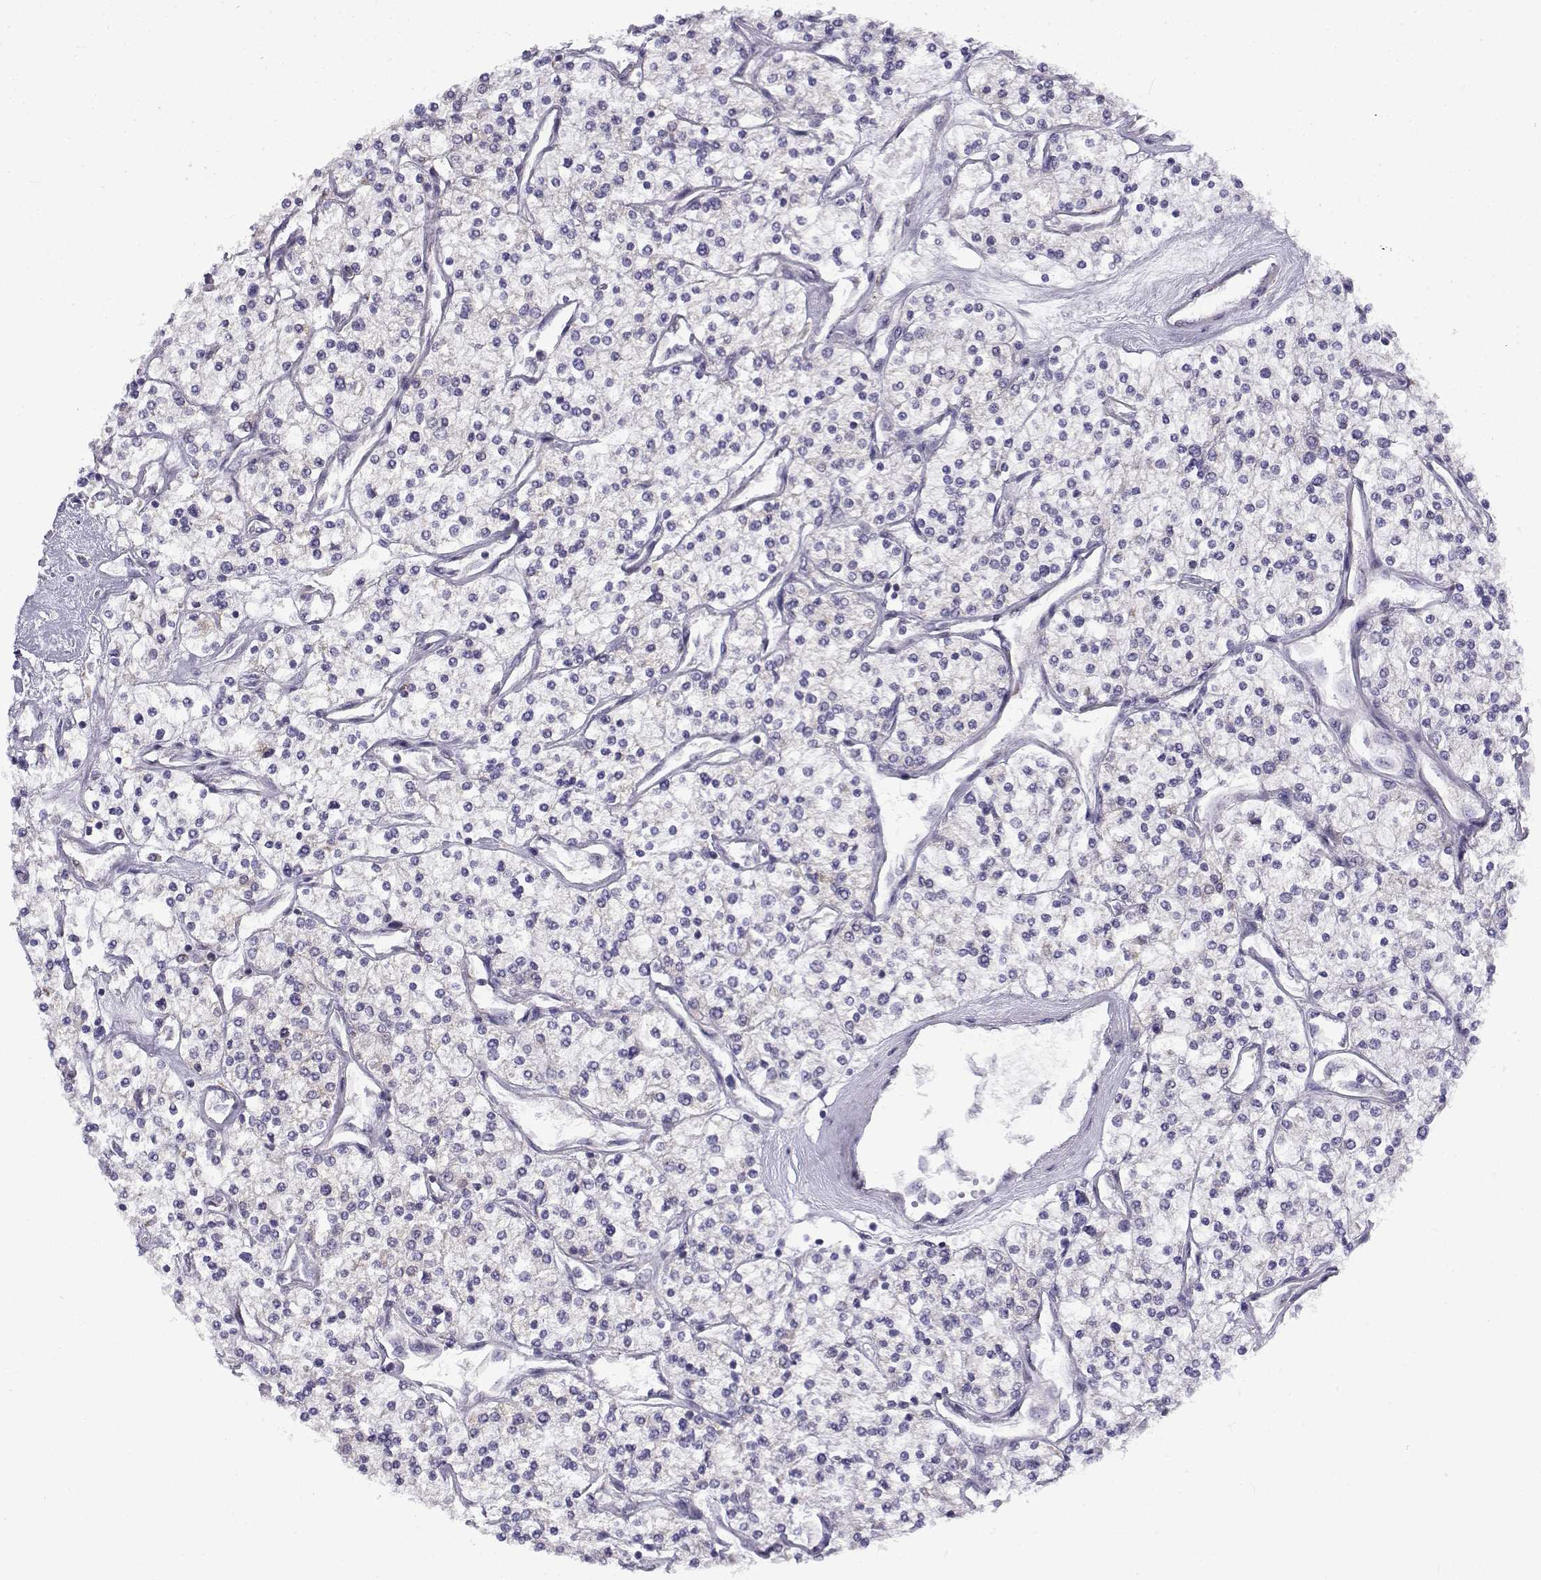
{"staining": {"intensity": "negative", "quantity": "none", "location": "none"}, "tissue": "renal cancer", "cell_type": "Tumor cells", "image_type": "cancer", "snomed": [{"axis": "morphology", "description": "Adenocarcinoma, NOS"}, {"axis": "topography", "description": "Kidney"}], "caption": "Immunohistochemical staining of human renal cancer (adenocarcinoma) displays no significant positivity in tumor cells.", "gene": "FAM166A", "patient": {"sex": "male", "age": 80}}